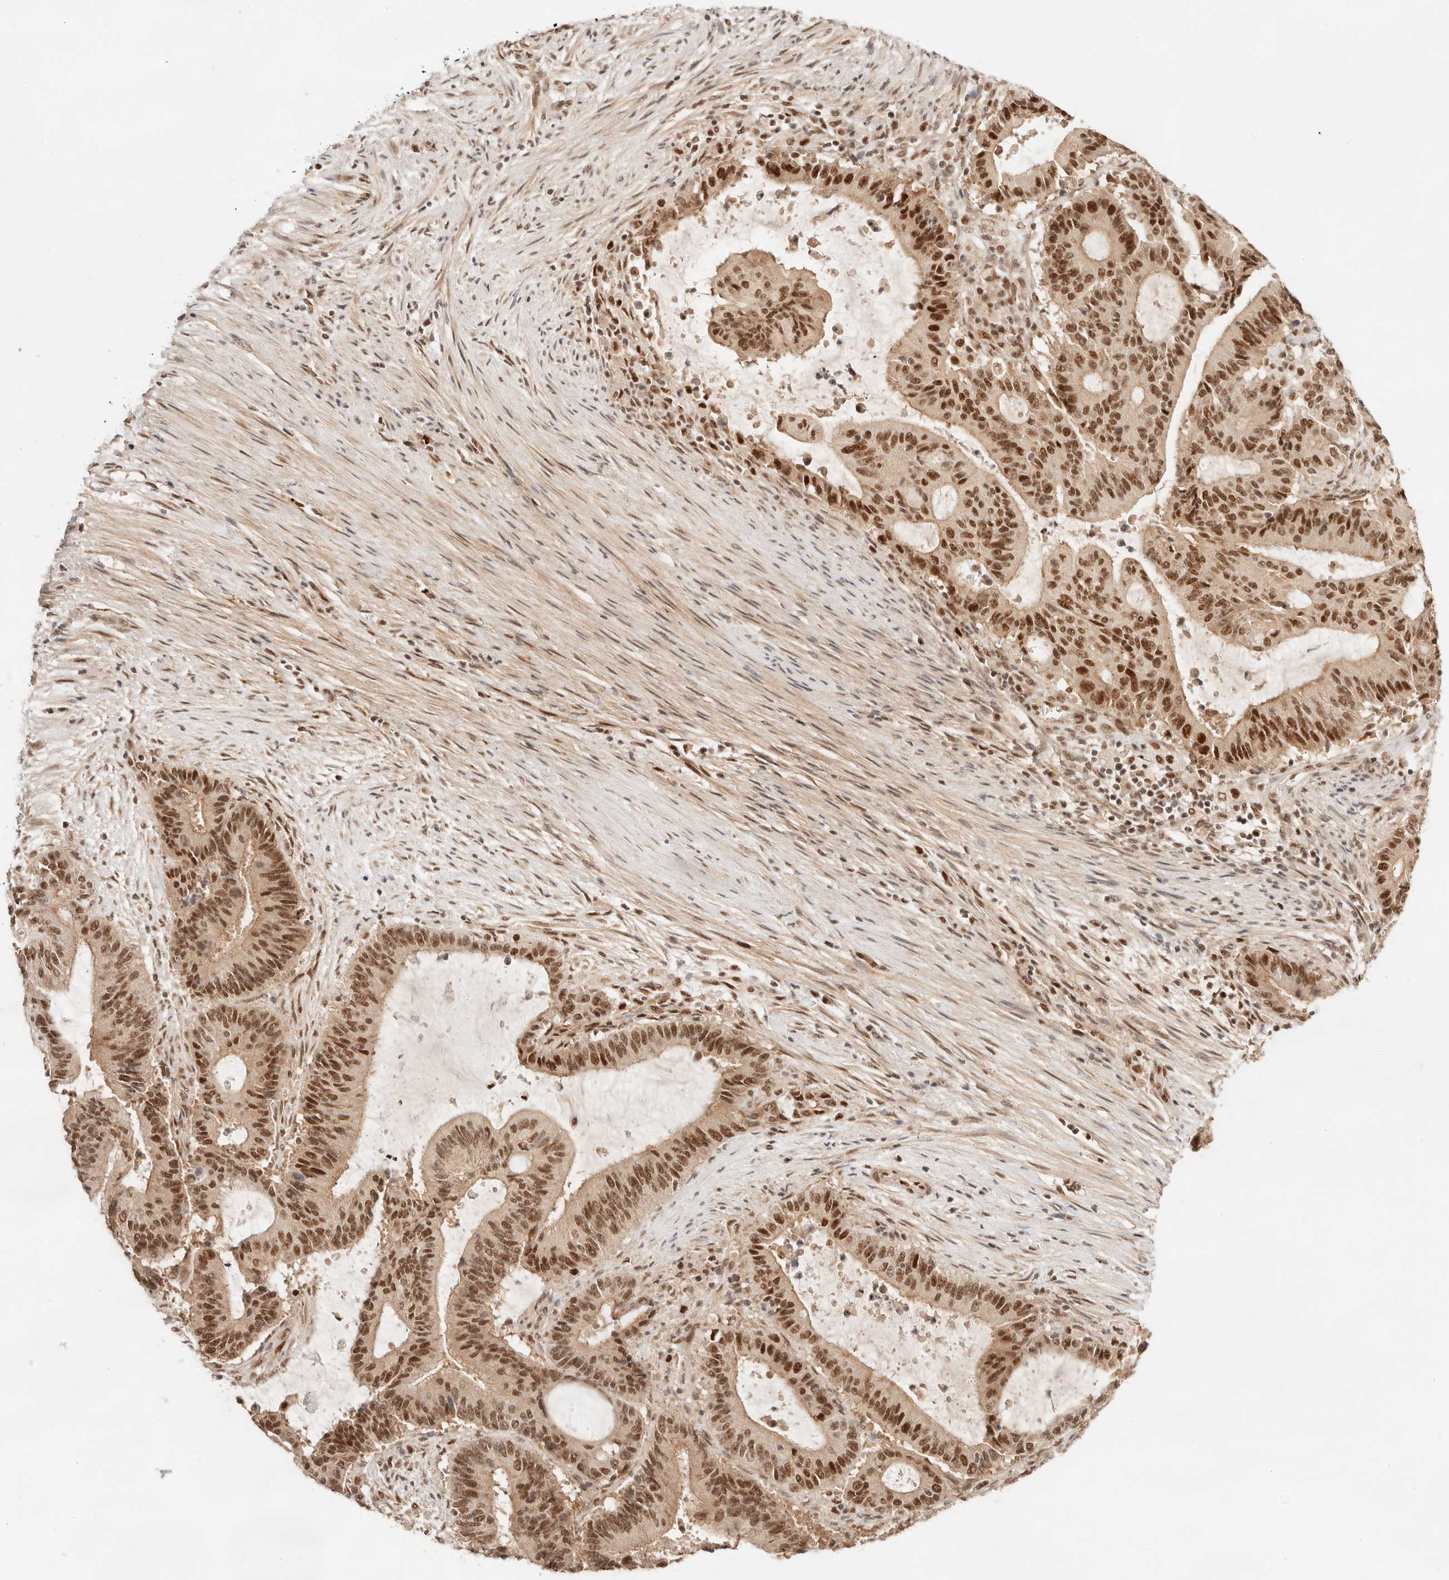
{"staining": {"intensity": "strong", "quantity": ">75%", "location": "nuclear"}, "tissue": "liver cancer", "cell_type": "Tumor cells", "image_type": "cancer", "snomed": [{"axis": "morphology", "description": "Normal tissue, NOS"}, {"axis": "morphology", "description": "Cholangiocarcinoma"}, {"axis": "topography", "description": "Liver"}, {"axis": "topography", "description": "Peripheral nerve tissue"}], "caption": "Tumor cells show strong nuclear staining in approximately >75% of cells in cholangiocarcinoma (liver).", "gene": "GTF2E2", "patient": {"sex": "female", "age": 73}}